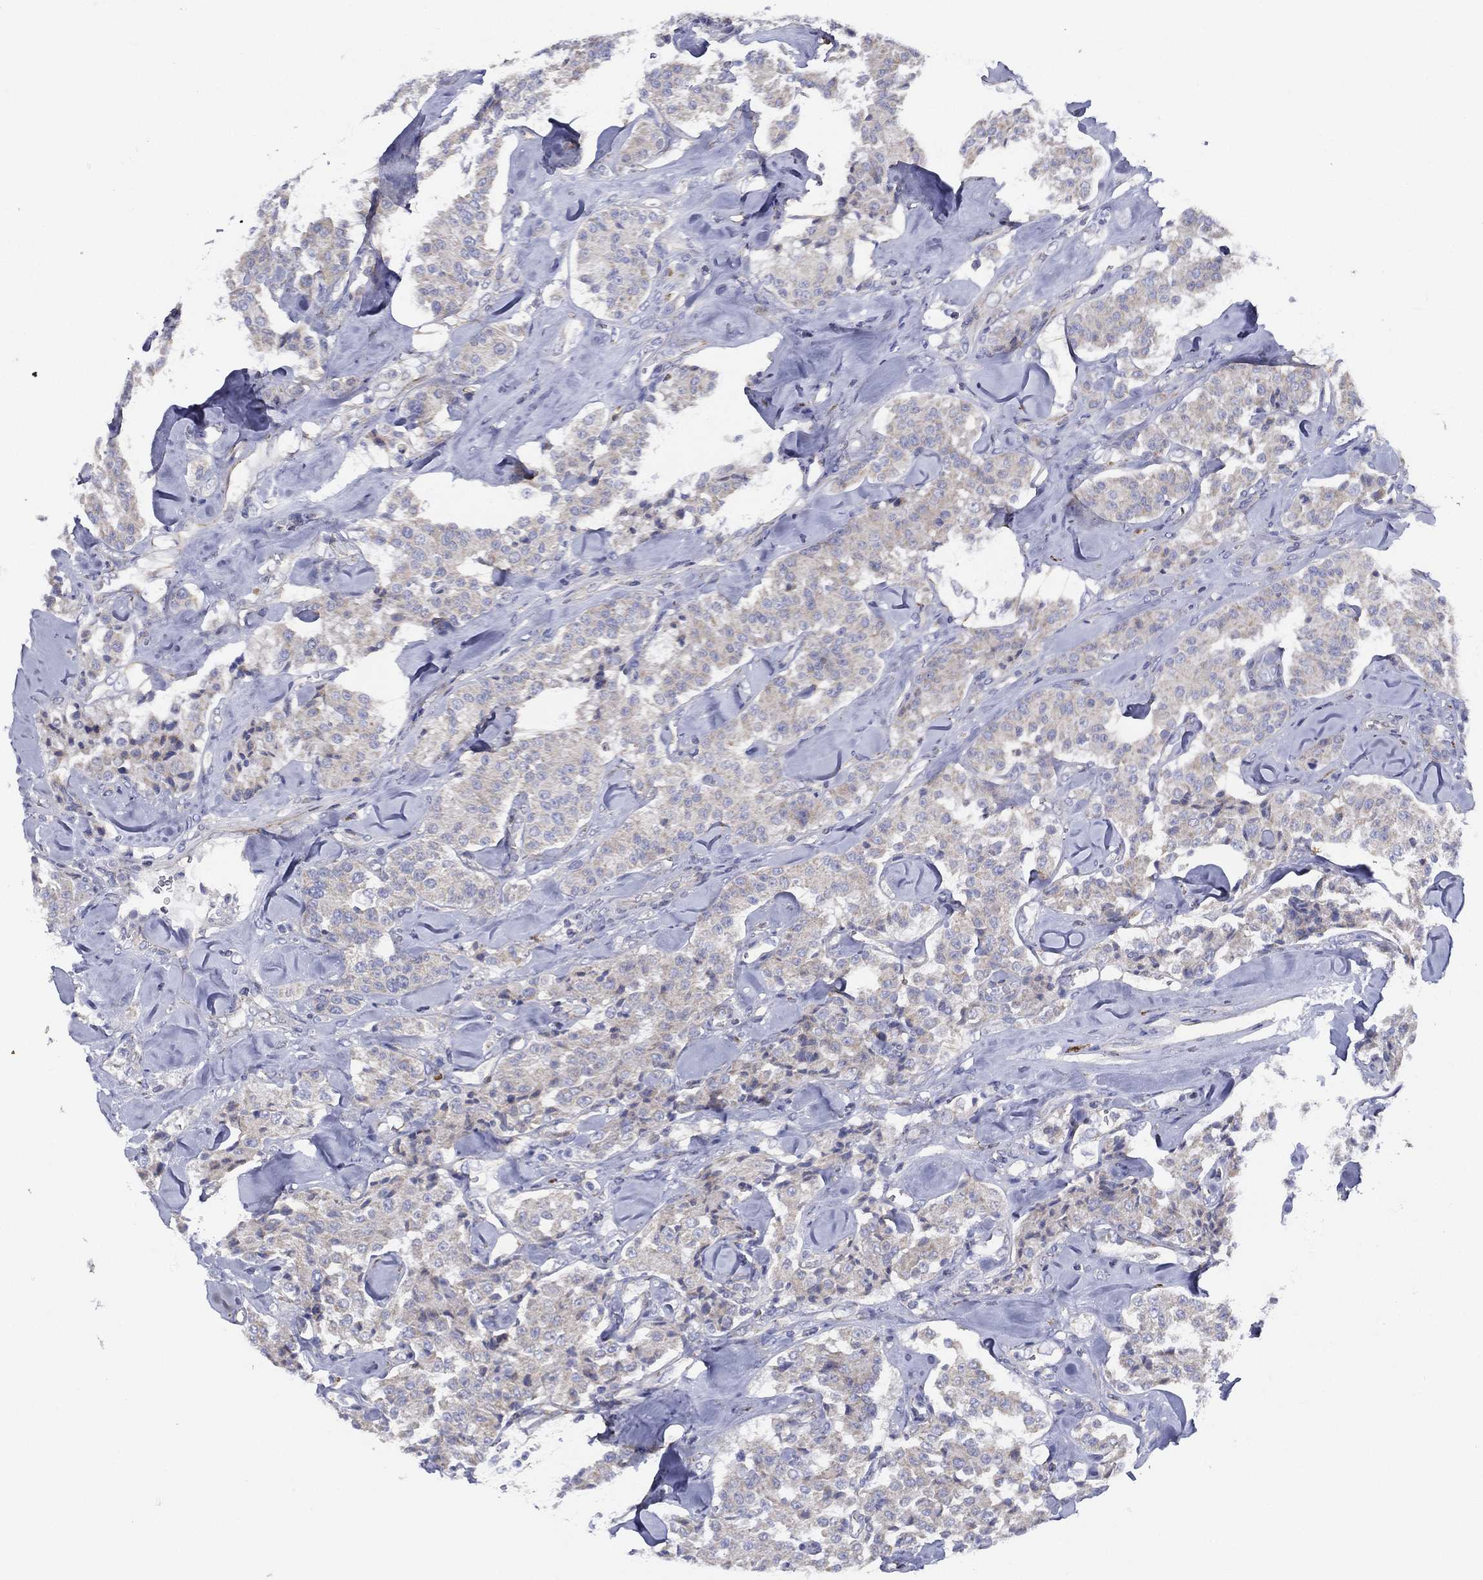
{"staining": {"intensity": "negative", "quantity": "none", "location": "none"}, "tissue": "carcinoid", "cell_type": "Tumor cells", "image_type": "cancer", "snomed": [{"axis": "morphology", "description": "Carcinoid, malignant, NOS"}, {"axis": "topography", "description": "Pancreas"}], "caption": "Immunohistochemistry (IHC) image of human carcinoid (malignant) stained for a protein (brown), which reveals no staining in tumor cells.", "gene": "ZNF223", "patient": {"sex": "male", "age": 41}}